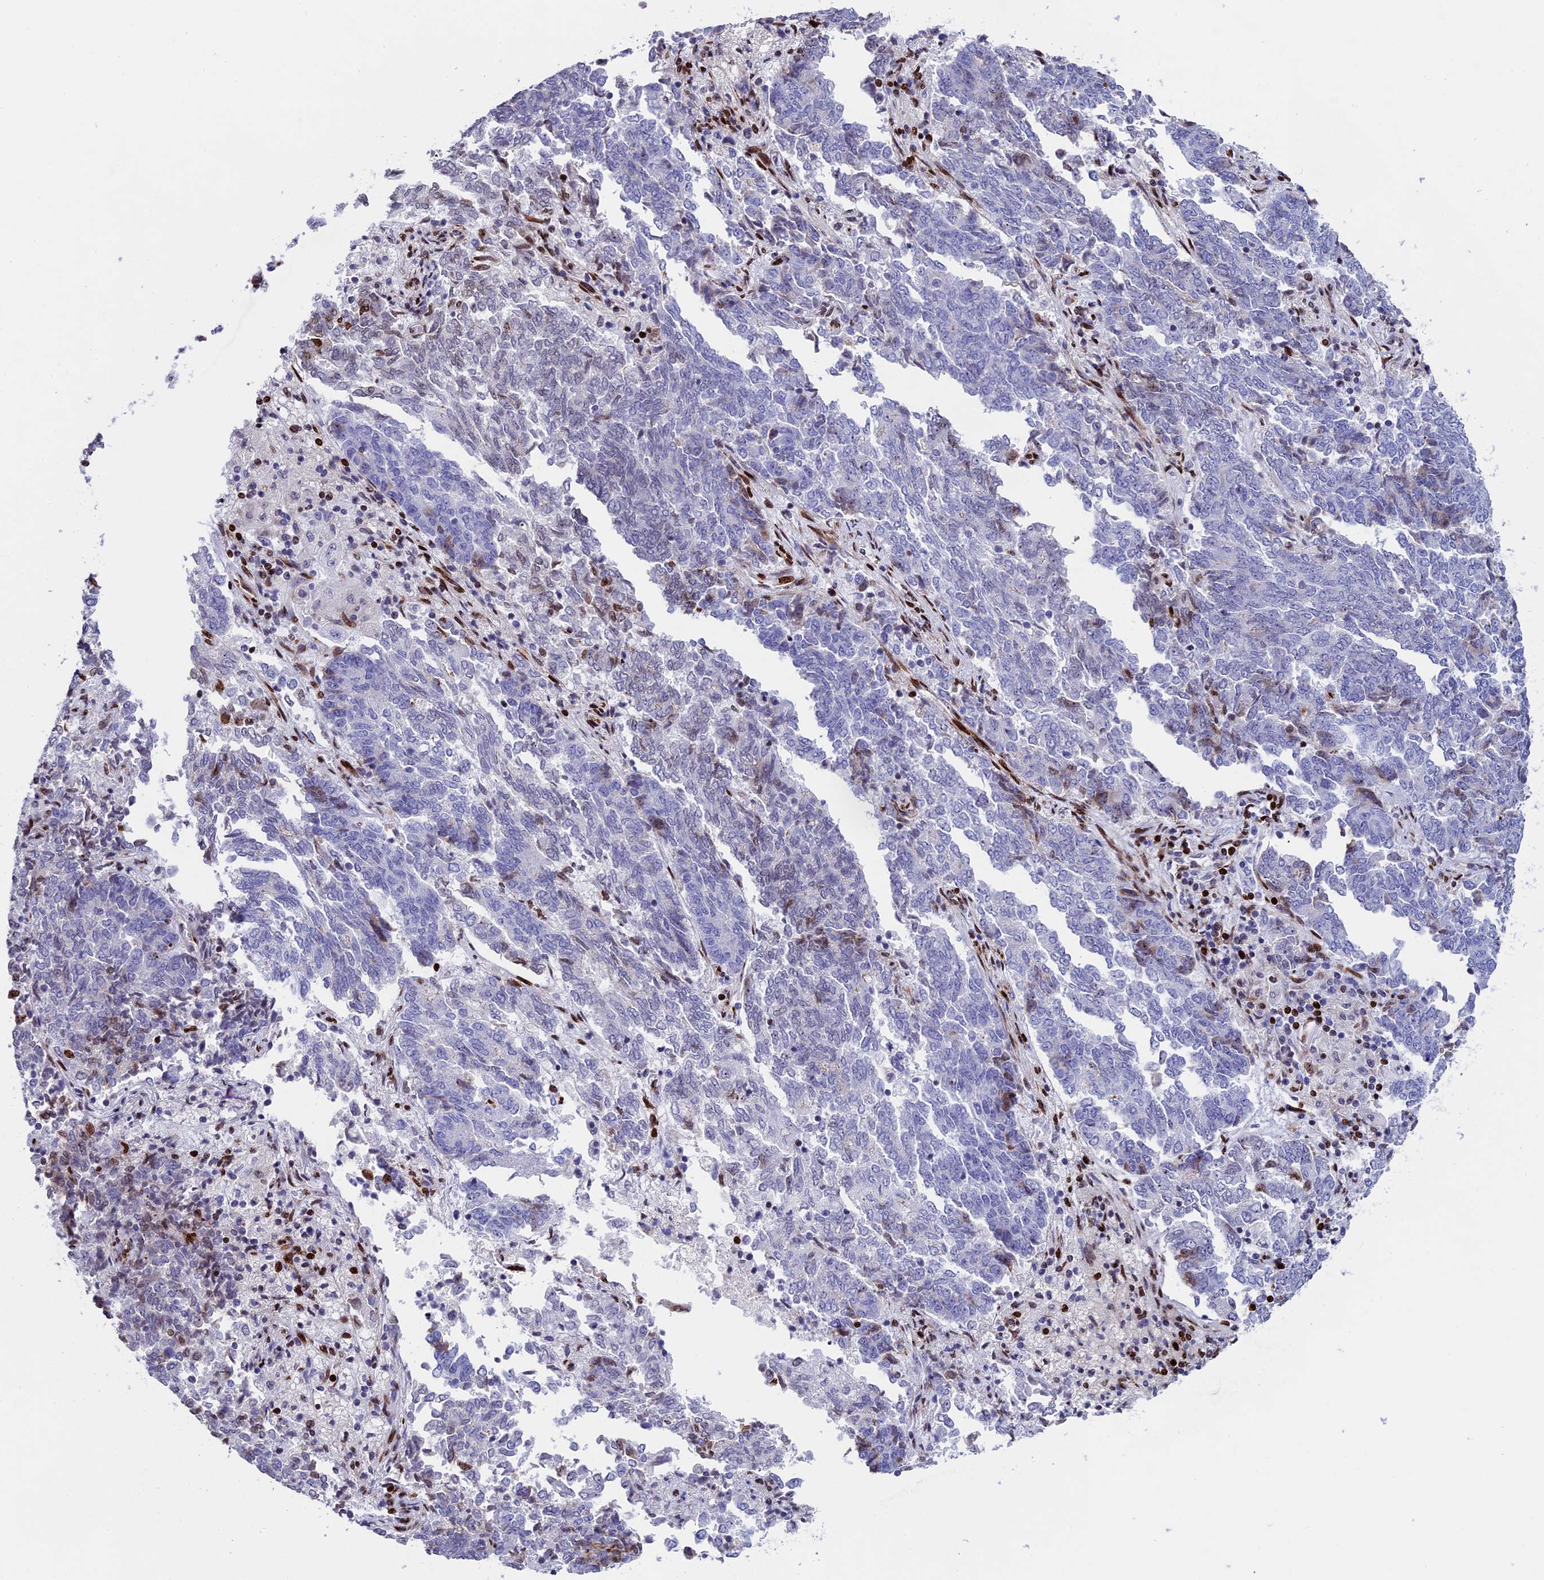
{"staining": {"intensity": "weak", "quantity": "<25%", "location": "nuclear"}, "tissue": "endometrial cancer", "cell_type": "Tumor cells", "image_type": "cancer", "snomed": [{"axis": "morphology", "description": "Adenocarcinoma, NOS"}, {"axis": "topography", "description": "Endometrium"}], "caption": "This is an IHC micrograph of endometrial cancer. There is no expression in tumor cells.", "gene": "BTBD3", "patient": {"sex": "female", "age": 80}}